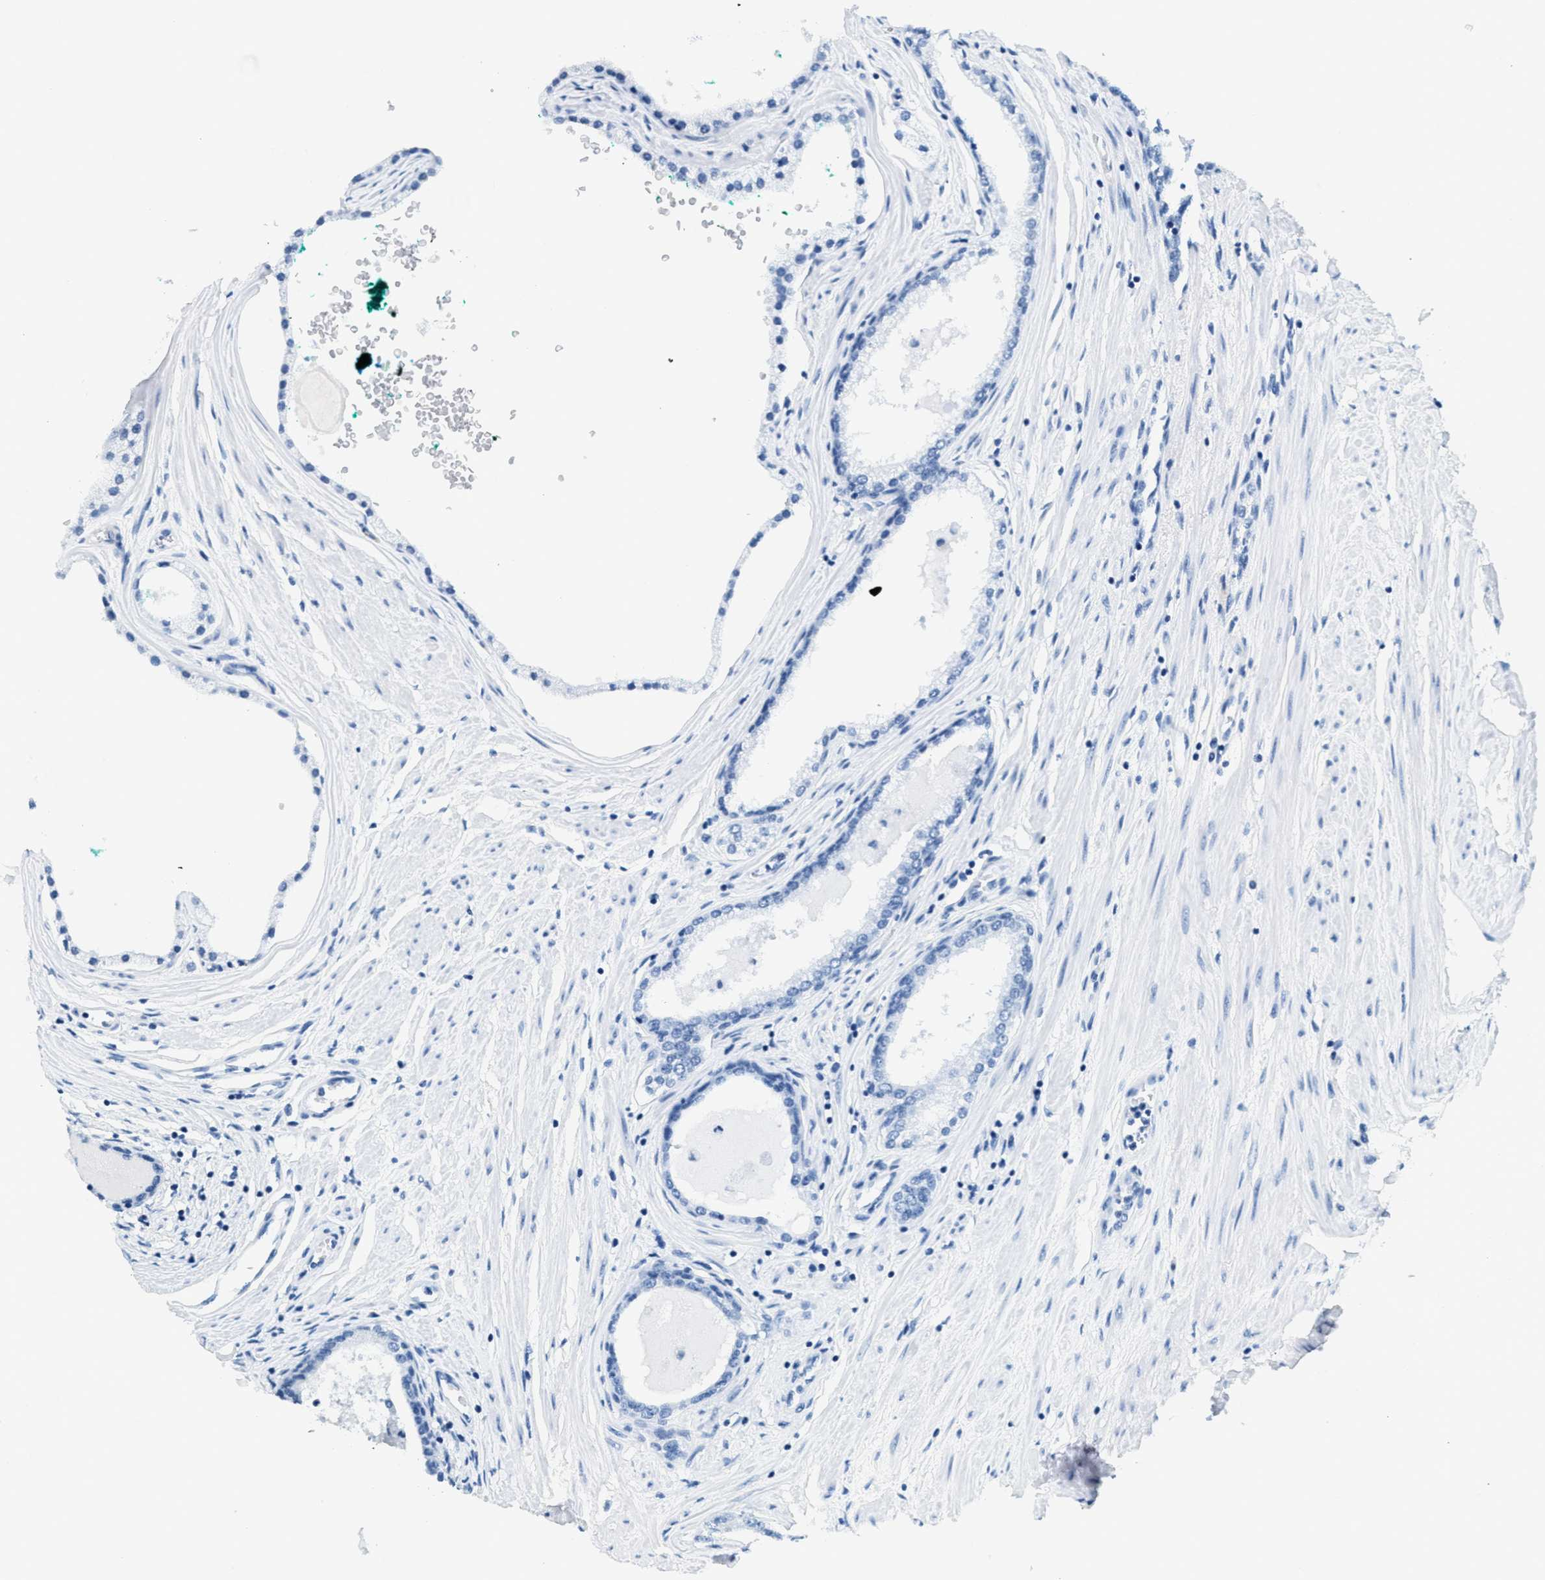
{"staining": {"intensity": "negative", "quantity": "none", "location": "none"}, "tissue": "prostate cancer", "cell_type": "Tumor cells", "image_type": "cancer", "snomed": [{"axis": "morphology", "description": "Adenocarcinoma, Low grade"}, {"axis": "topography", "description": "Prostate"}], "caption": "Tumor cells are negative for brown protein staining in prostate cancer (adenocarcinoma (low-grade)). (DAB IHC with hematoxylin counter stain).", "gene": "CA4", "patient": {"sex": "male", "age": 63}}